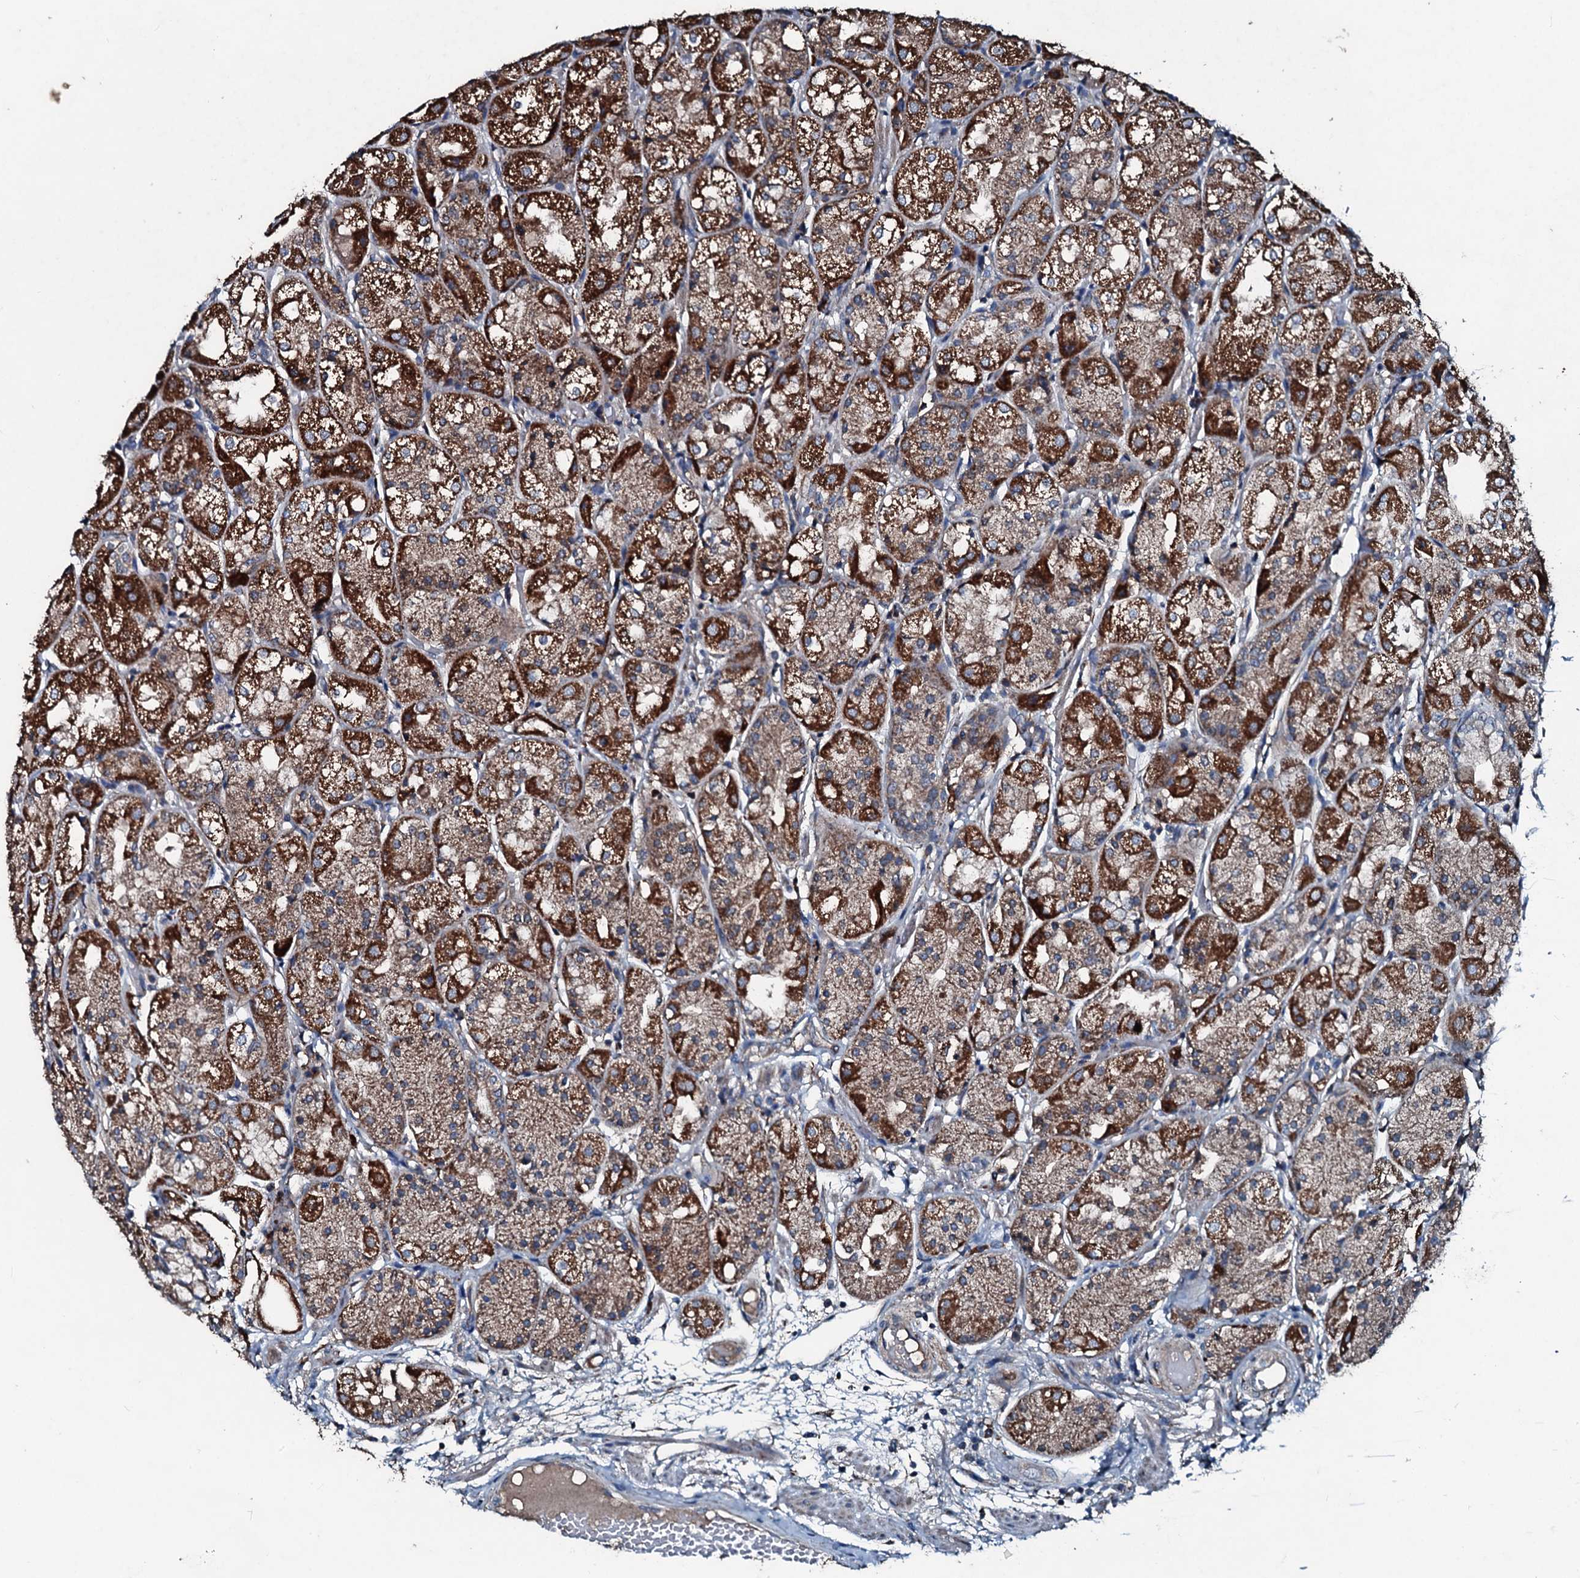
{"staining": {"intensity": "strong", "quantity": "25%-75%", "location": "cytoplasmic/membranous"}, "tissue": "stomach", "cell_type": "Glandular cells", "image_type": "normal", "snomed": [{"axis": "morphology", "description": "Normal tissue, NOS"}, {"axis": "topography", "description": "Stomach, upper"}], "caption": "Stomach stained with DAB (3,3'-diaminobenzidine) IHC reveals high levels of strong cytoplasmic/membranous expression in about 25%-75% of glandular cells.", "gene": "ACSS3", "patient": {"sex": "male", "age": 72}}